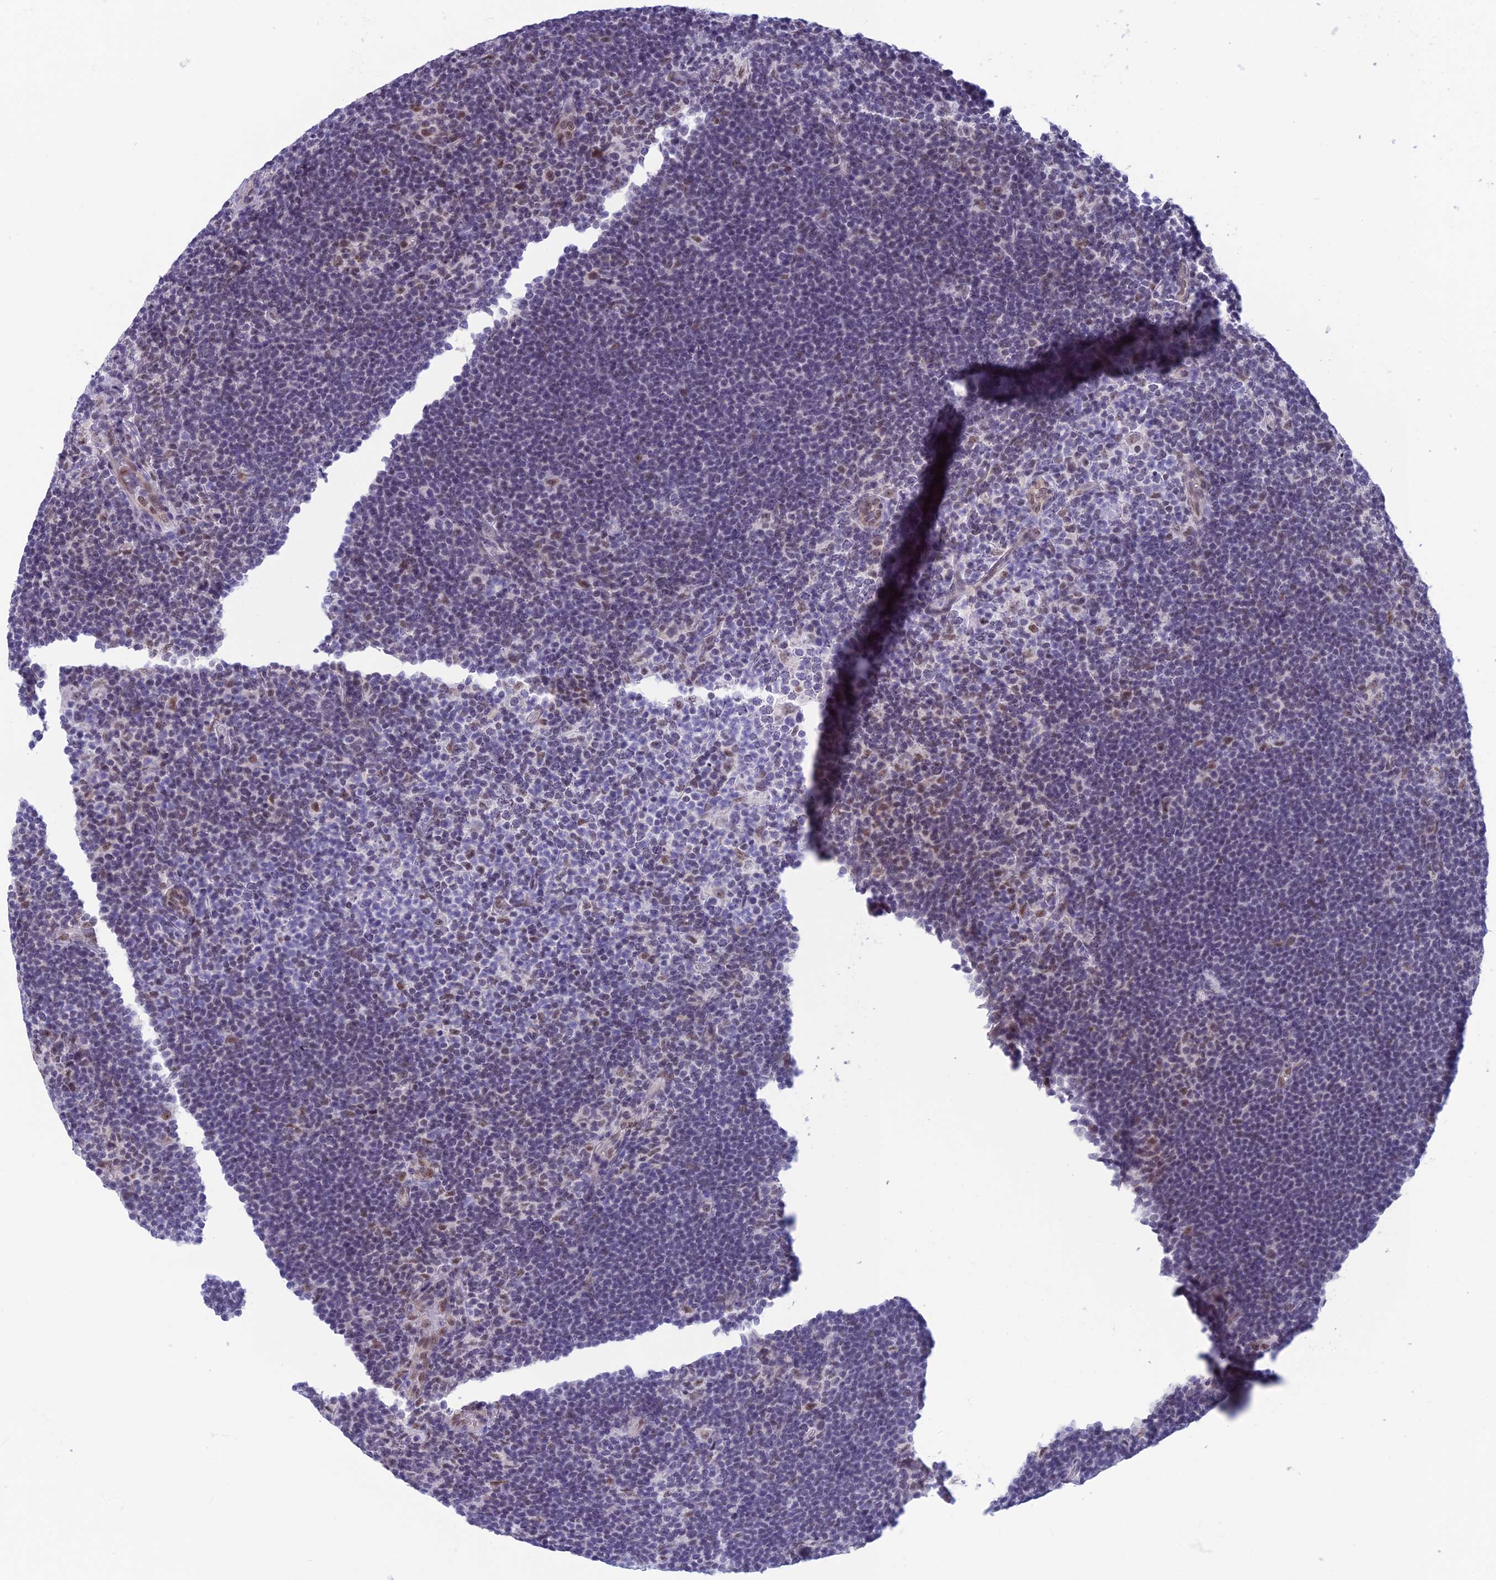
{"staining": {"intensity": "weak", "quantity": ">75%", "location": "nuclear"}, "tissue": "lymphoma", "cell_type": "Tumor cells", "image_type": "cancer", "snomed": [{"axis": "morphology", "description": "Hodgkin's disease, NOS"}, {"axis": "topography", "description": "Lymph node"}], "caption": "Immunohistochemical staining of Hodgkin's disease displays weak nuclear protein positivity in about >75% of tumor cells.", "gene": "SRSF5", "patient": {"sex": "female", "age": 57}}